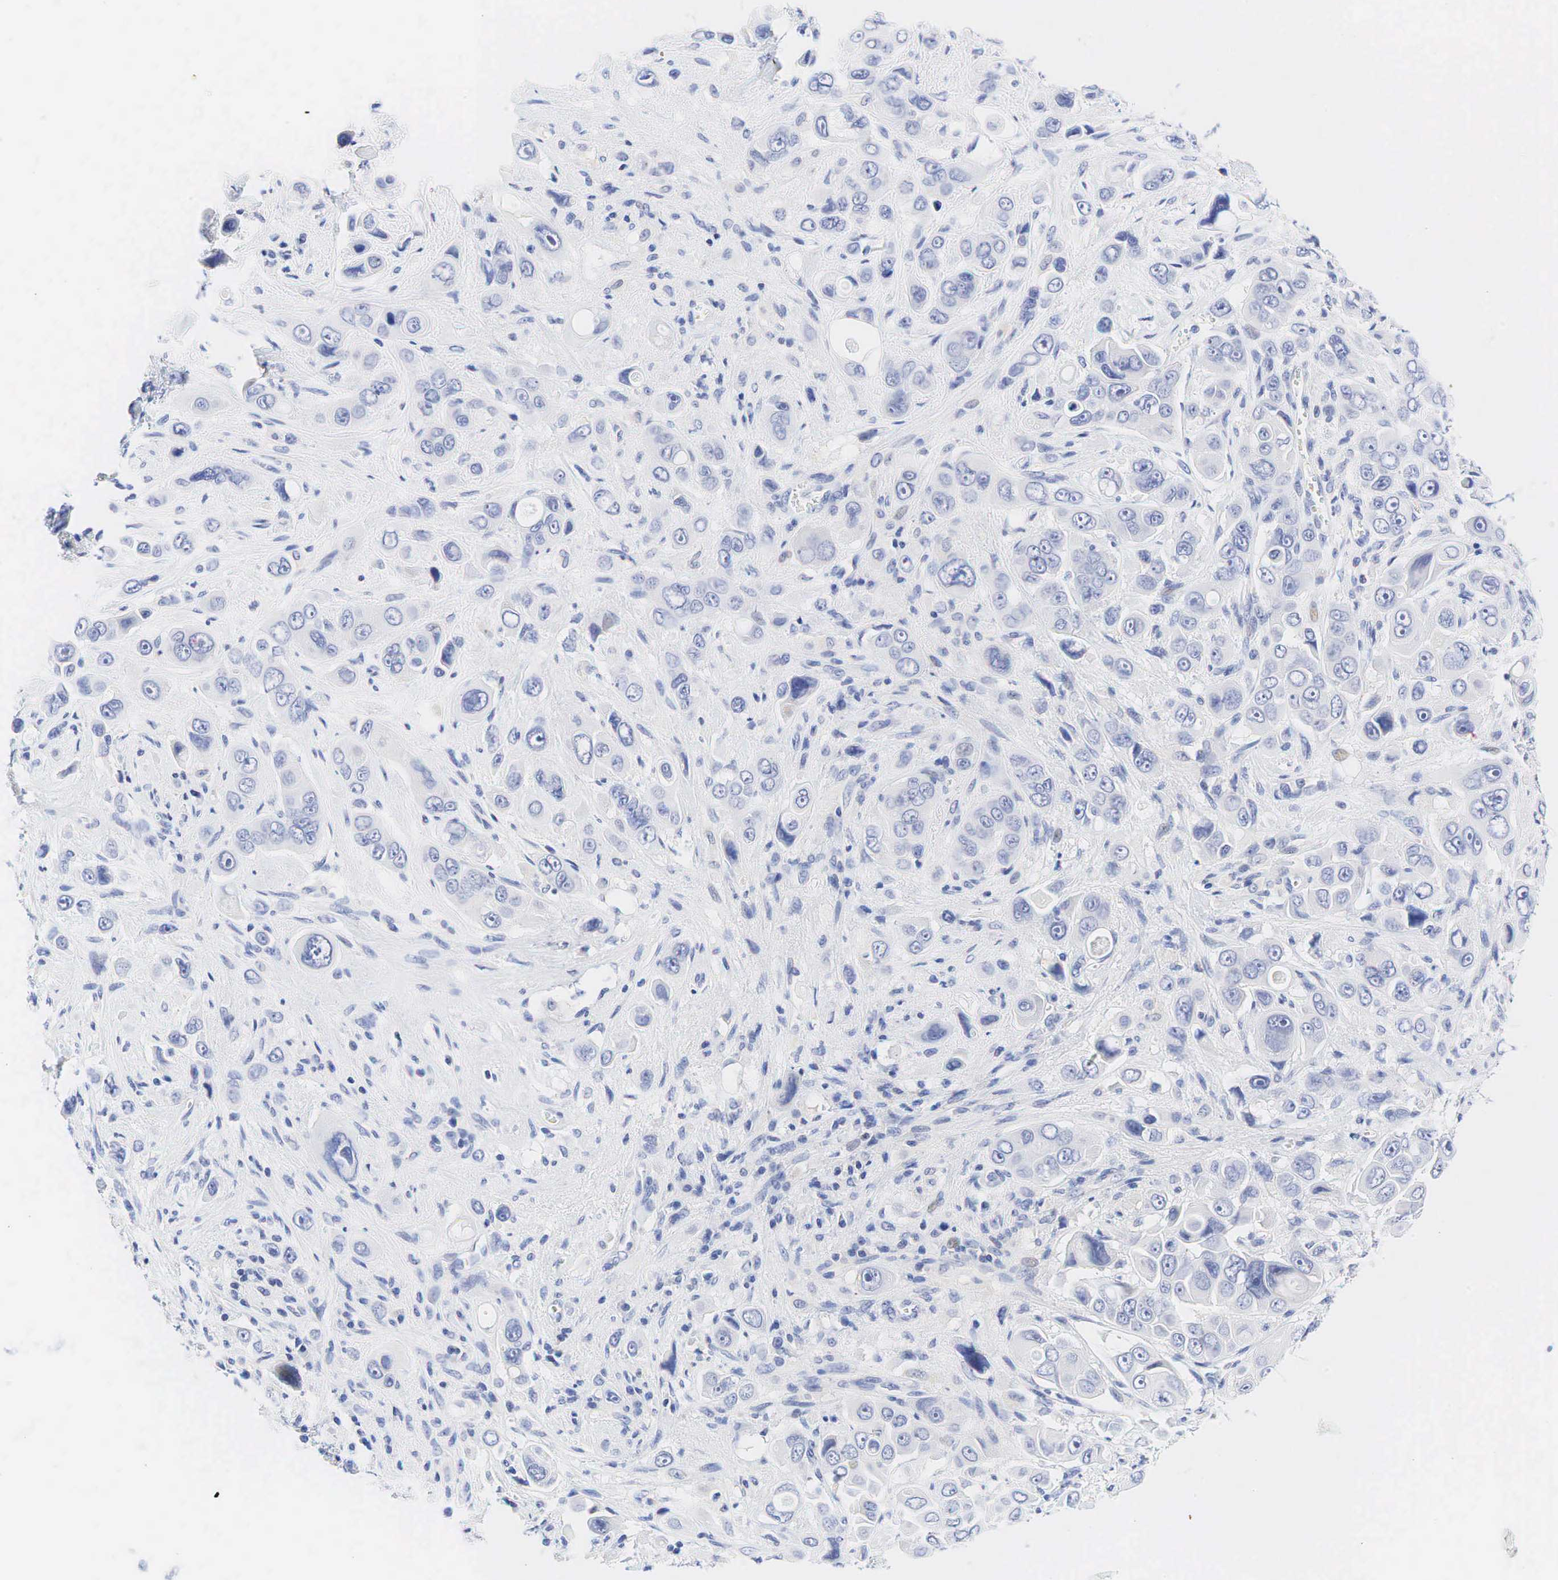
{"staining": {"intensity": "negative", "quantity": "none", "location": "none"}, "tissue": "liver cancer", "cell_type": "Tumor cells", "image_type": "cancer", "snomed": [{"axis": "morphology", "description": "Cholangiocarcinoma"}, {"axis": "topography", "description": "Liver"}], "caption": "Liver cholangiocarcinoma was stained to show a protein in brown. There is no significant positivity in tumor cells.", "gene": "AR", "patient": {"sex": "female", "age": 79}}